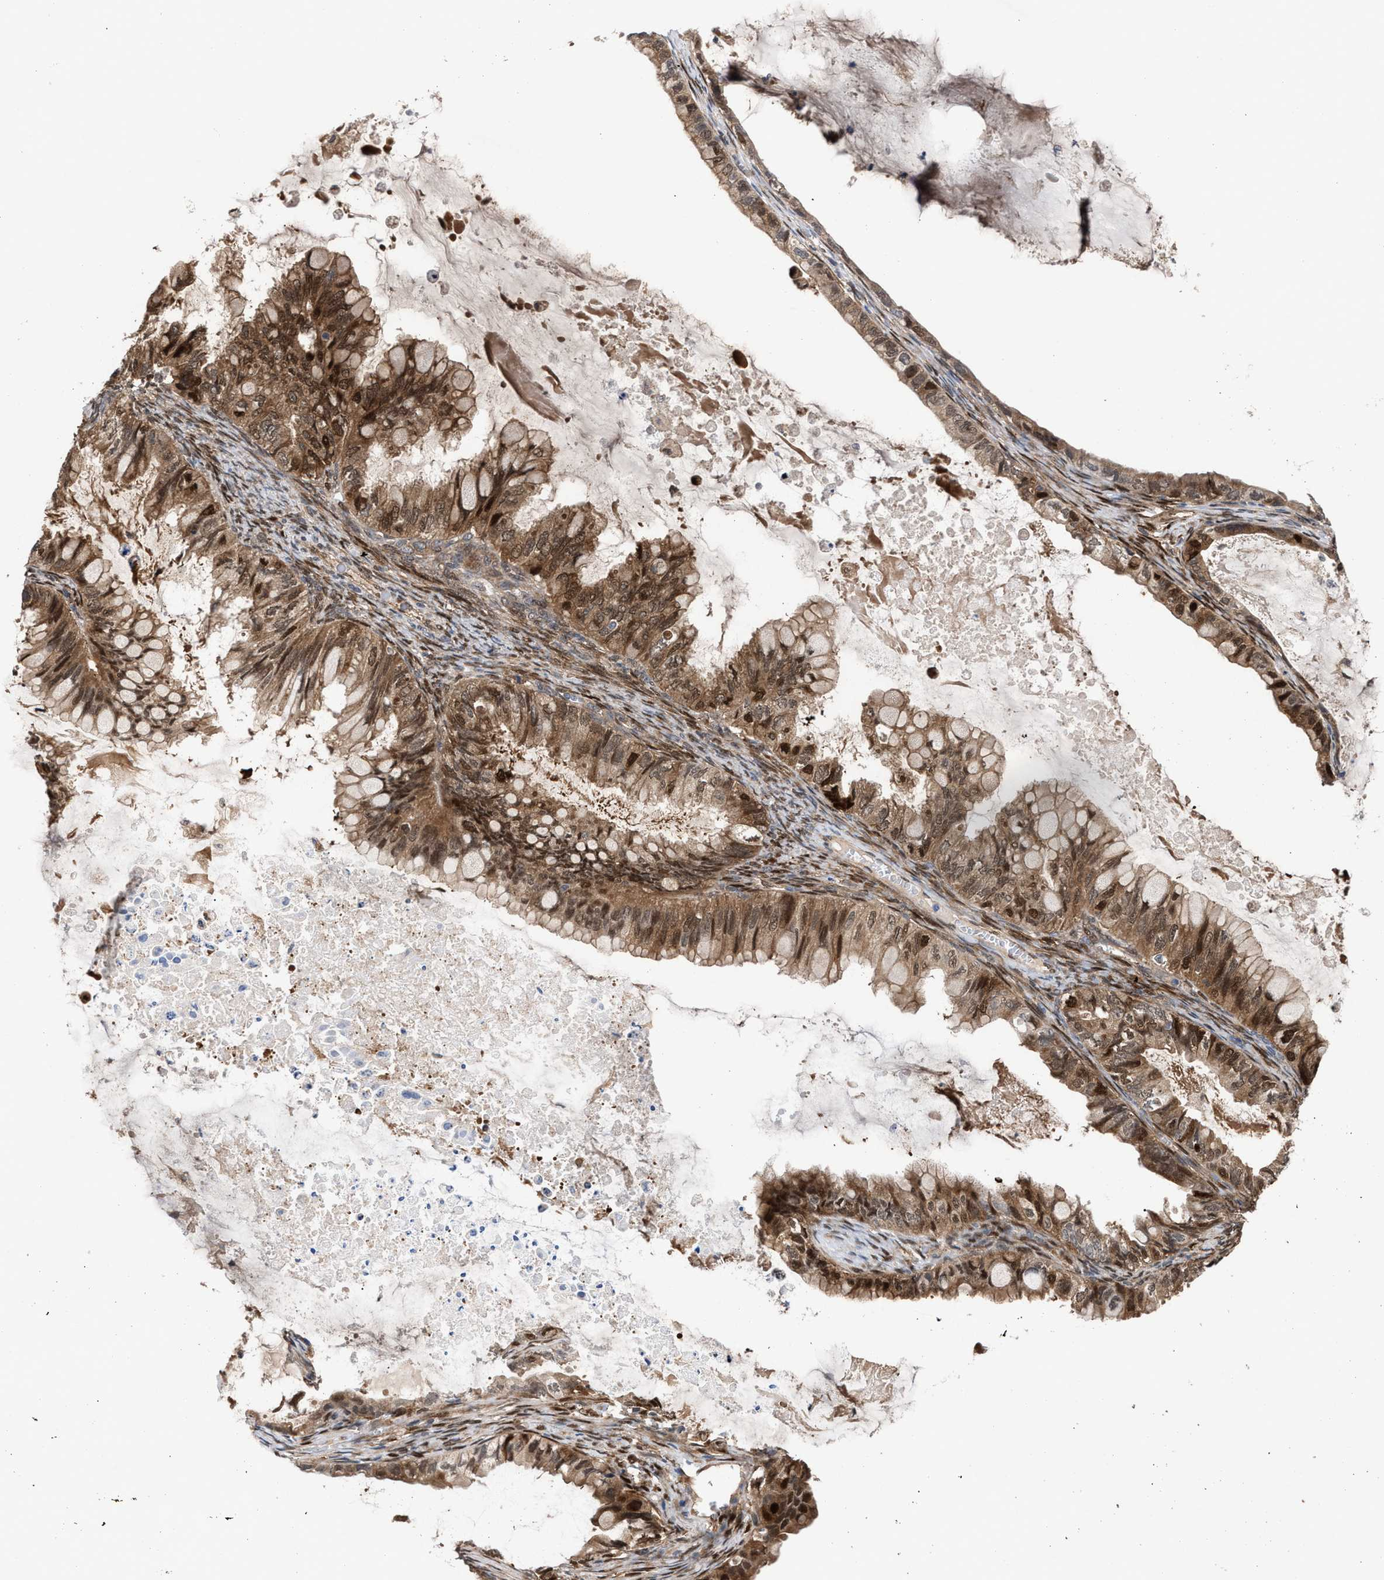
{"staining": {"intensity": "moderate", "quantity": ">75%", "location": "cytoplasmic/membranous,nuclear"}, "tissue": "ovarian cancer", "cell_type": "Tumor cells", "image_type": "cancer", "snomed": [{"axis": "morphology", "description": "Cystadenocarcinoma, mucinous, NOS"}, {"axis": "topography", "description": "Ovary"}], "caption": "IHC photomicrograph of human ovarian cancer (mucinous cystadenocarcinoma) stained for a protein (brown), which exhibits medium levels of moderate cytoplasmic/membranous and nuclear positivity in about >75% of tumor cells.", "gene": "TP53I3", "patient": {"sex": "female", "age": 80}}